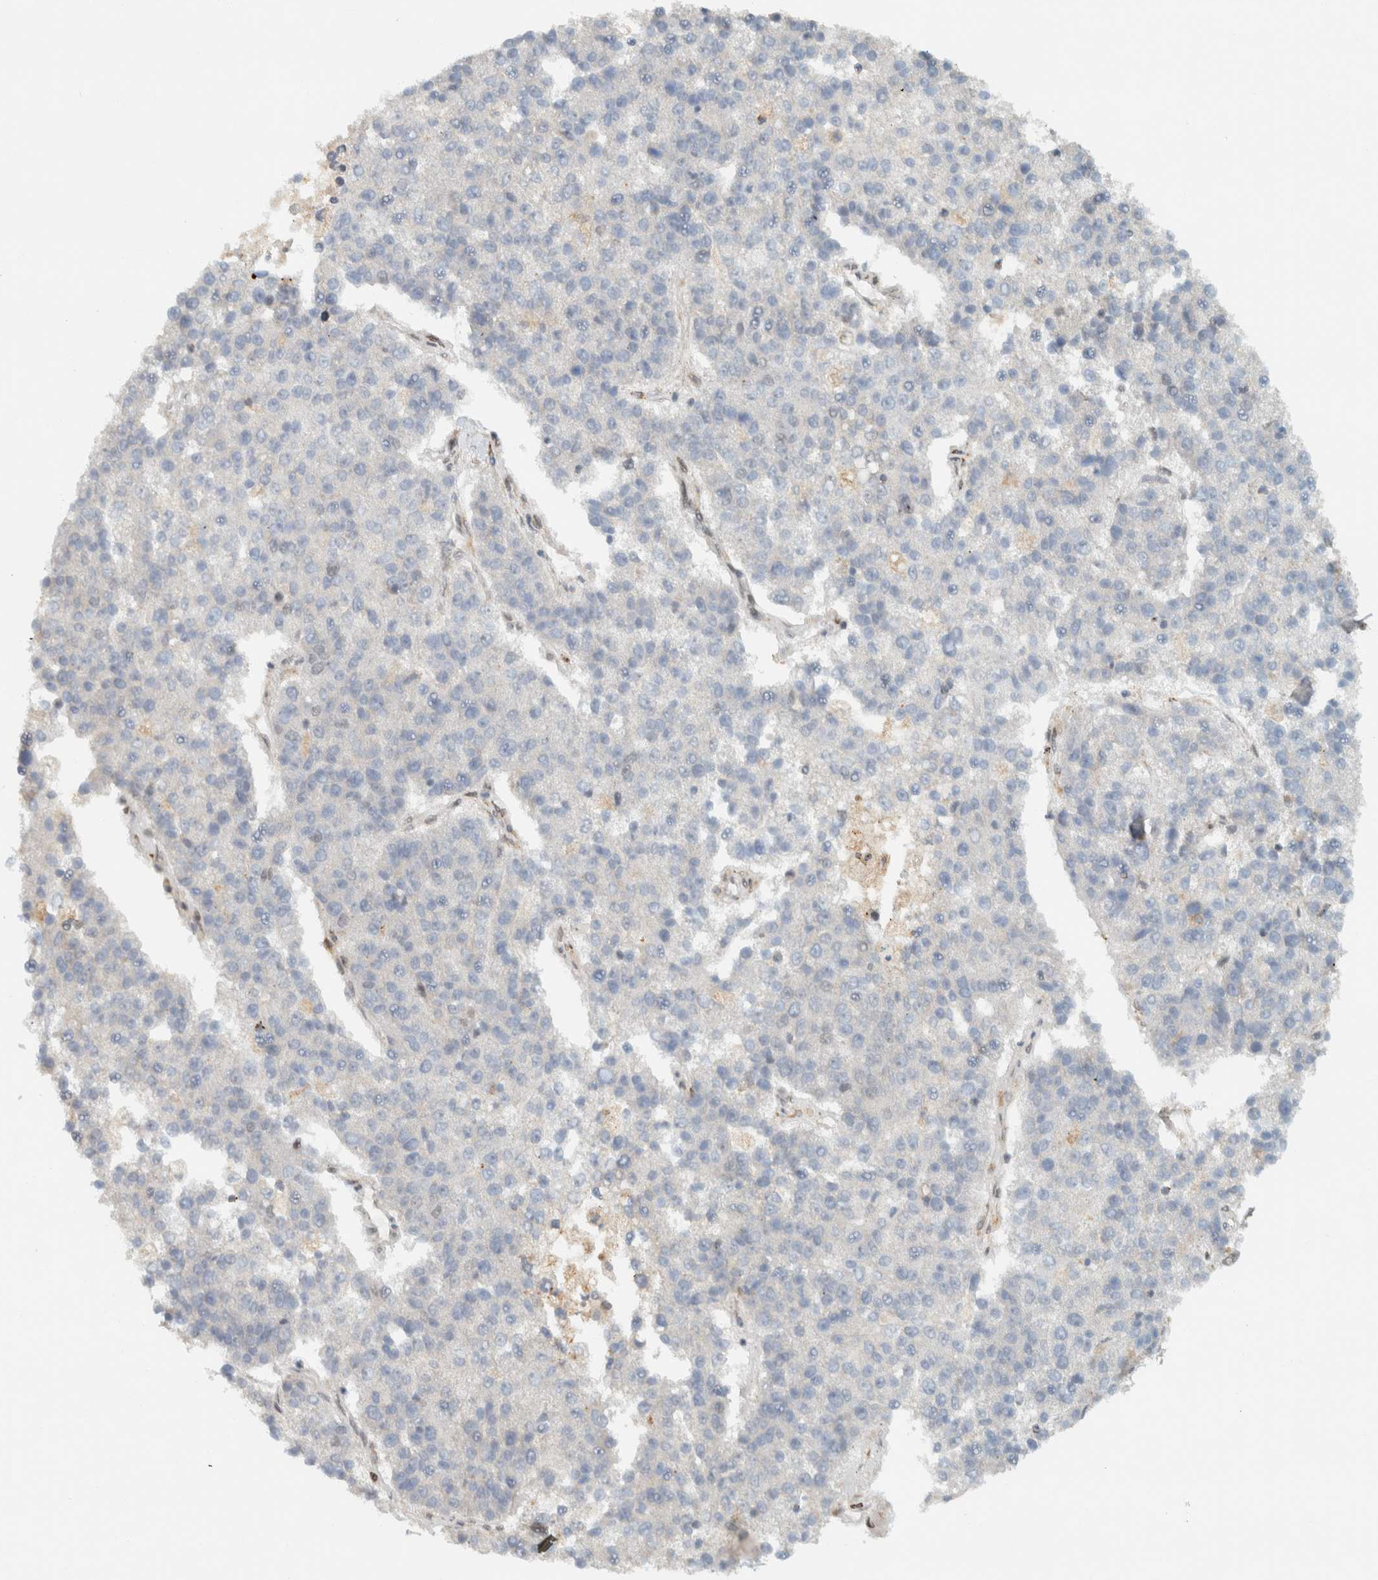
{"staining": {"intensity": "weak", "quantity": "<25%", "location": "nuclear"}, "tissue": "pancreatic cancer", "cell_type": "Tumor cells", "image_type": "cancer", "snomed": [{"axis": "morphology", "description": "Adenocarcinoma, NOS"}, {"axis": "topography", "description": "Pancreas"}], "caption": "Pancreatic cancer was stained to show a protein in brown. There is no significant staining in tumor cells.", "gene": "ITPRID1", "patient": {"sex": "female", "age": 61}}